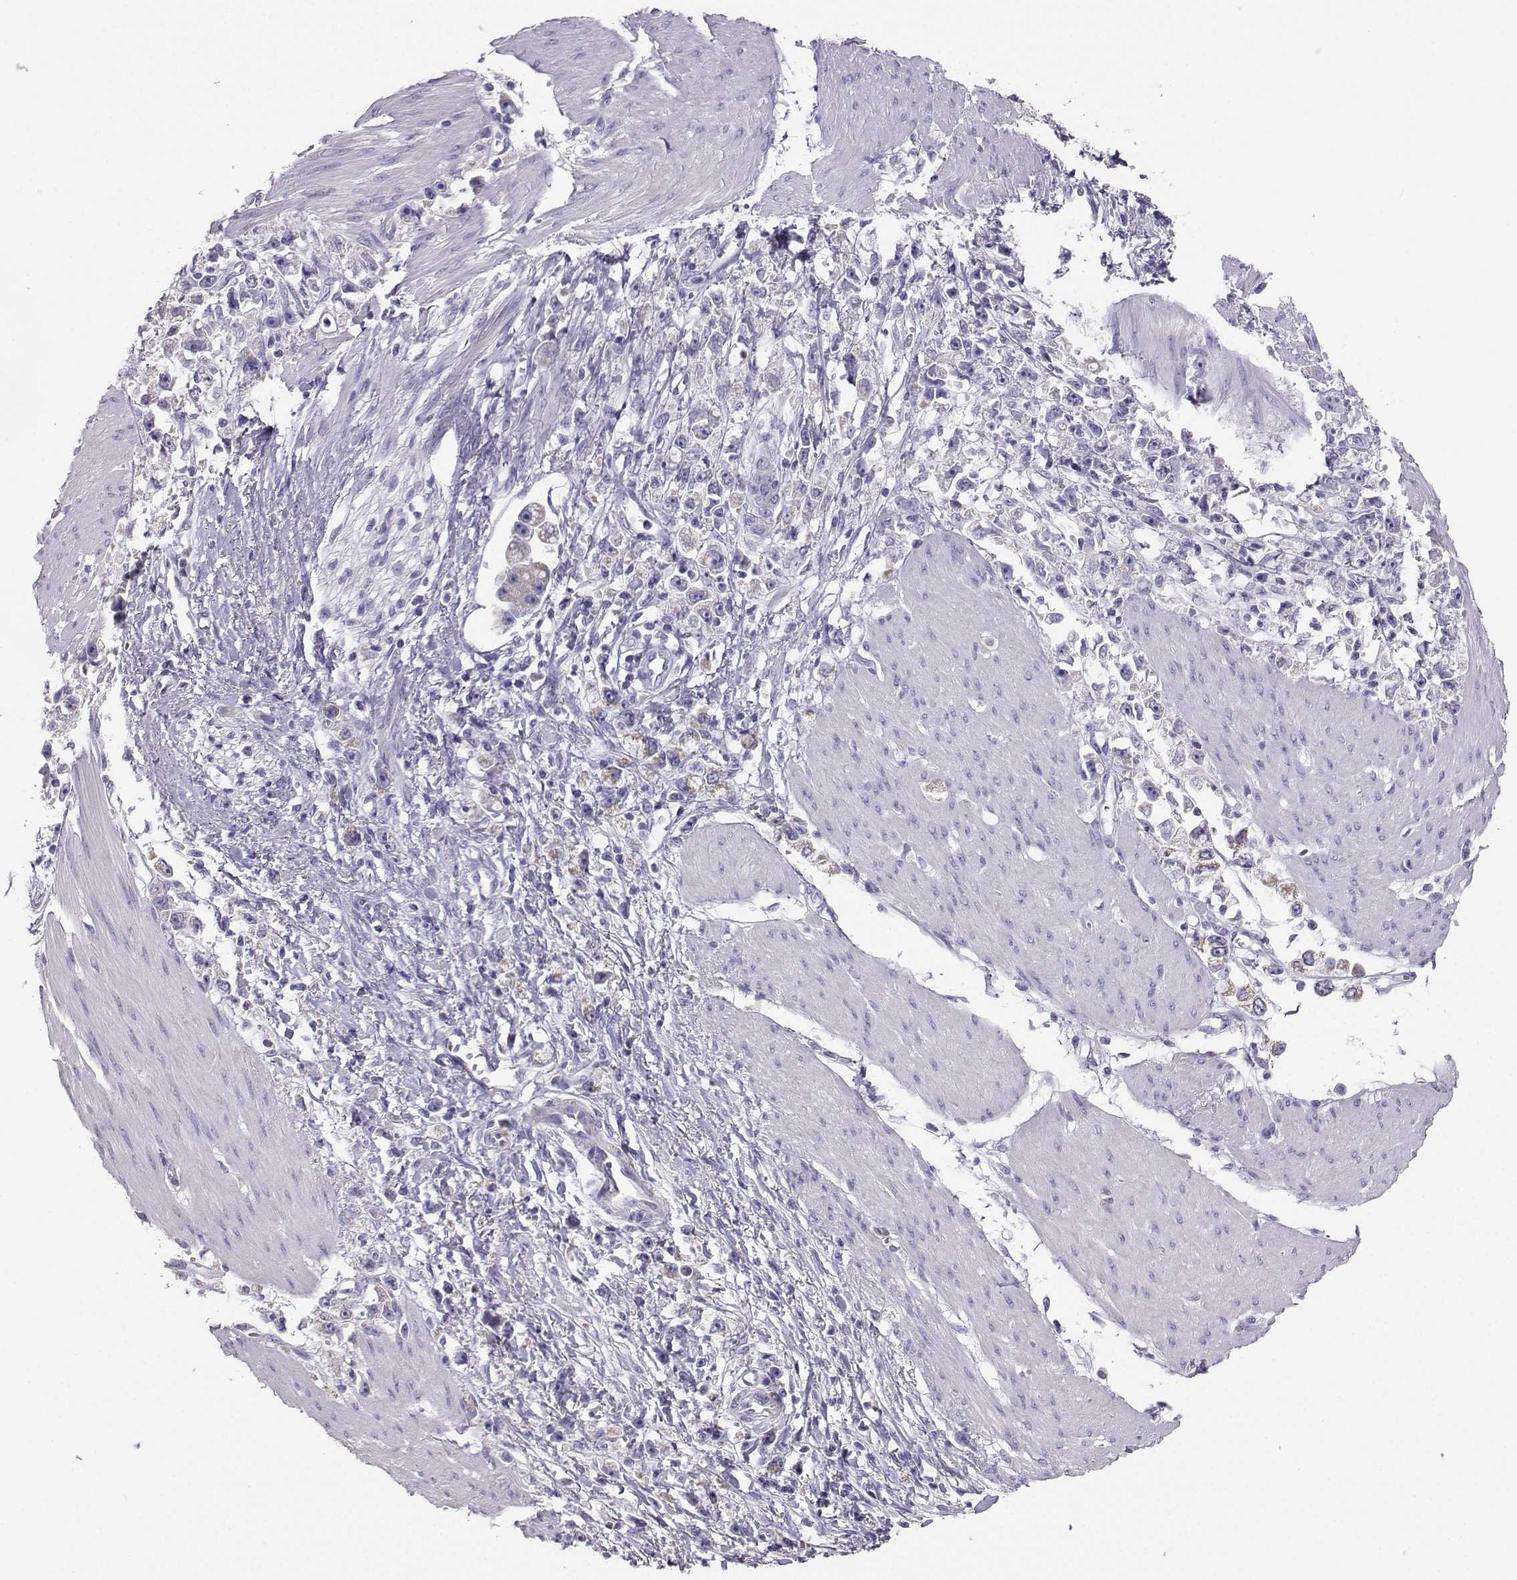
{"staining": {"intensity": "weak", "quantity": "<25%", "location": "cytoplasmic/membranous"}, "tissue": "stomach cancer", "cell_type": "Tumor cells", "image_type": "cancer", "snomed": [{"axis": "morphology", "description": "Adenocarcinoma, NOS"}, {"axis": "topography", "description": "Stomach"}], "caption": "Adenocarcinoma (stomach) stained for a protein using immunohistochemistry reveals no expression tumor cells.", "gene": "AVP", "patient": {"sex": "female", "age": 59}}